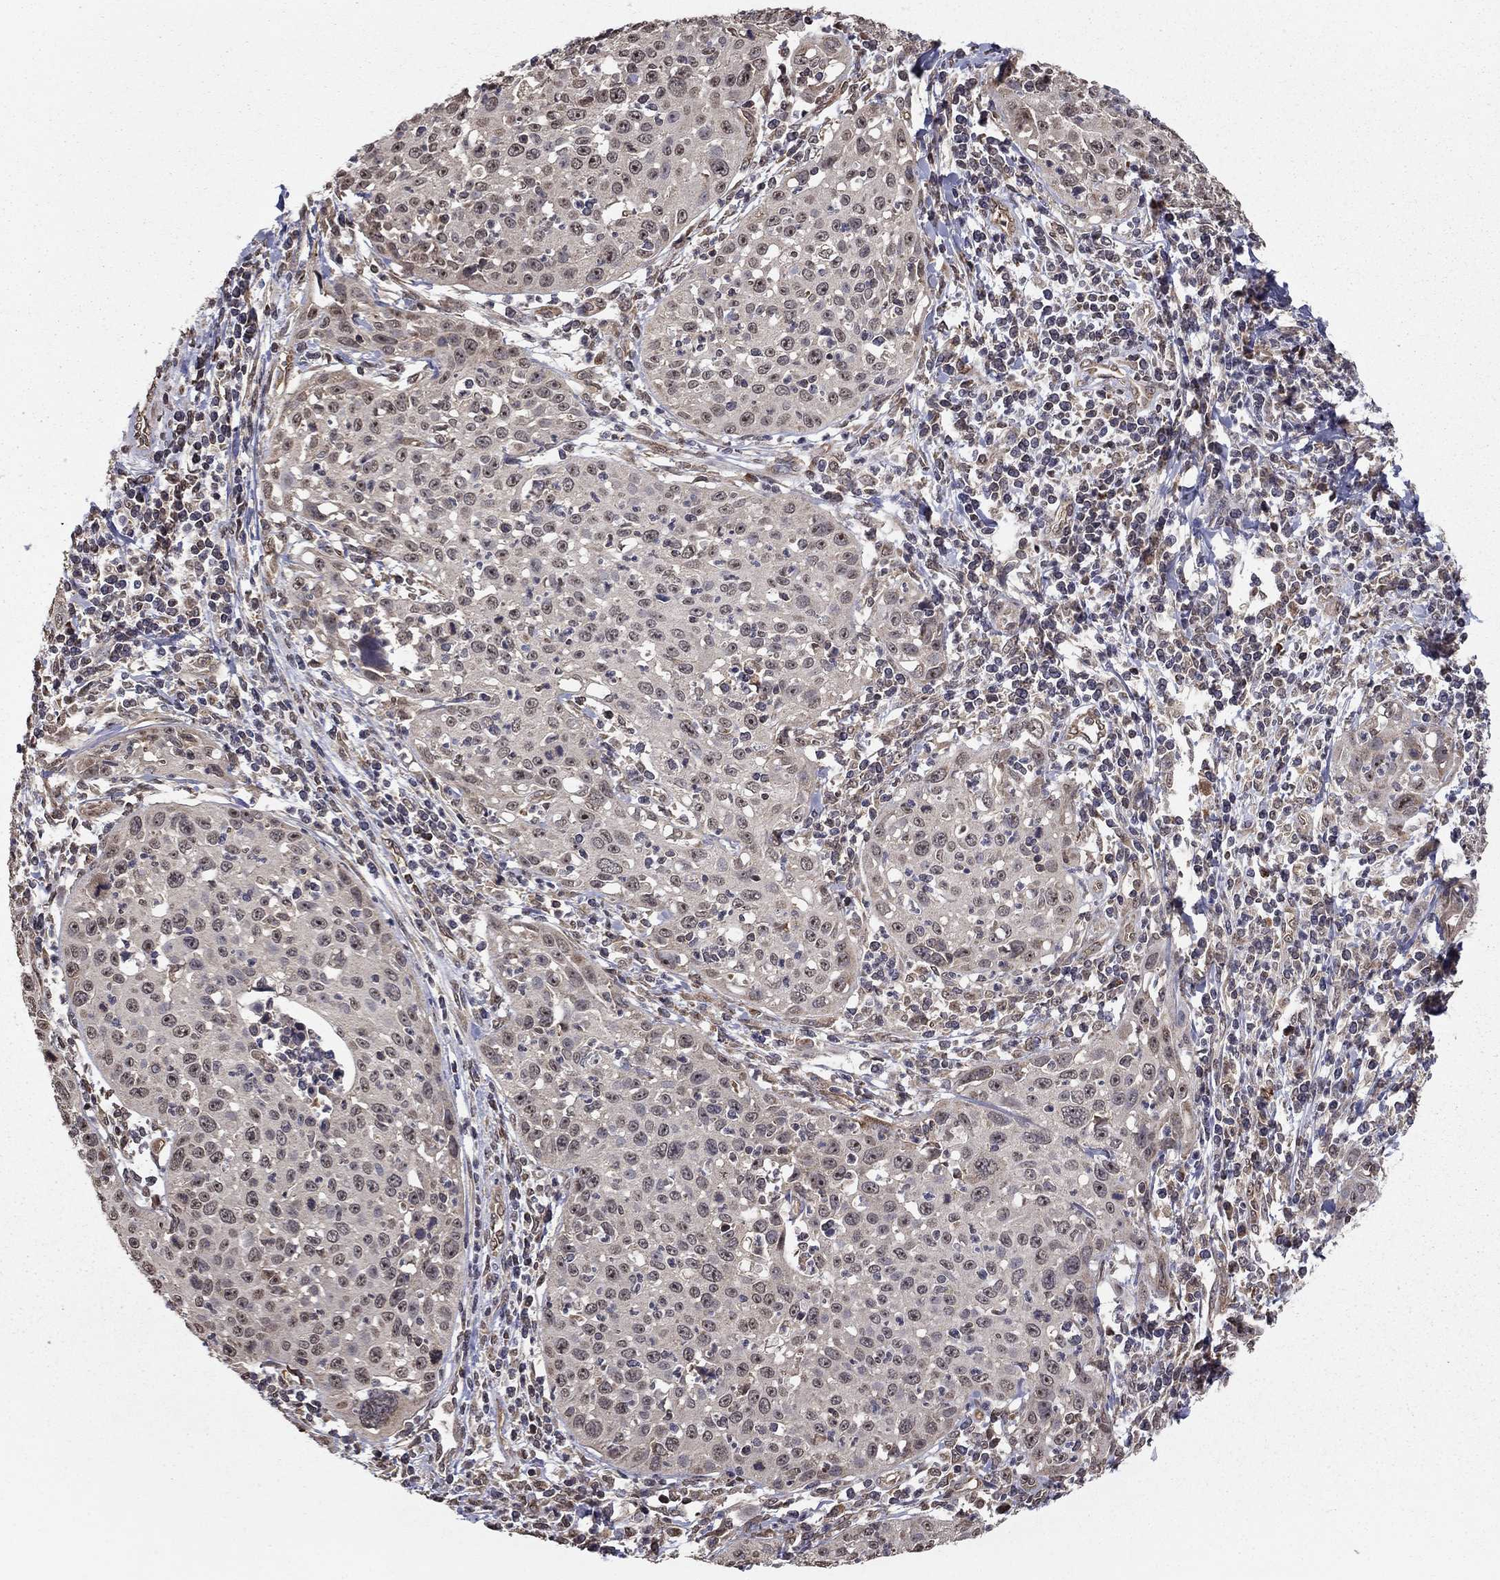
{"staining": {"intensity": "negative", "quantity": "none", "location": "none"}, "tissue": "cervical cancer", "cell_type": "Tumor cells", "image_type": "cancer", "snomed": [{"axis": "morphology", "description": "Squamous cell carcinoma, NOS"}, {"axis": "topography", "description": "Cervix"}], "caption": "High power microscopy histopathology image of an immunohistochemistry (IHC) photomicrograph of cervical squamous cell carcinoma, revealing no significant expression in tumor cells. The staining is performed using DAB brown chromogen with nuclei counter-stained in using hematoxylin.", "gene": "SLC2A13", "patient": {"sex": "female", "age": 26}}